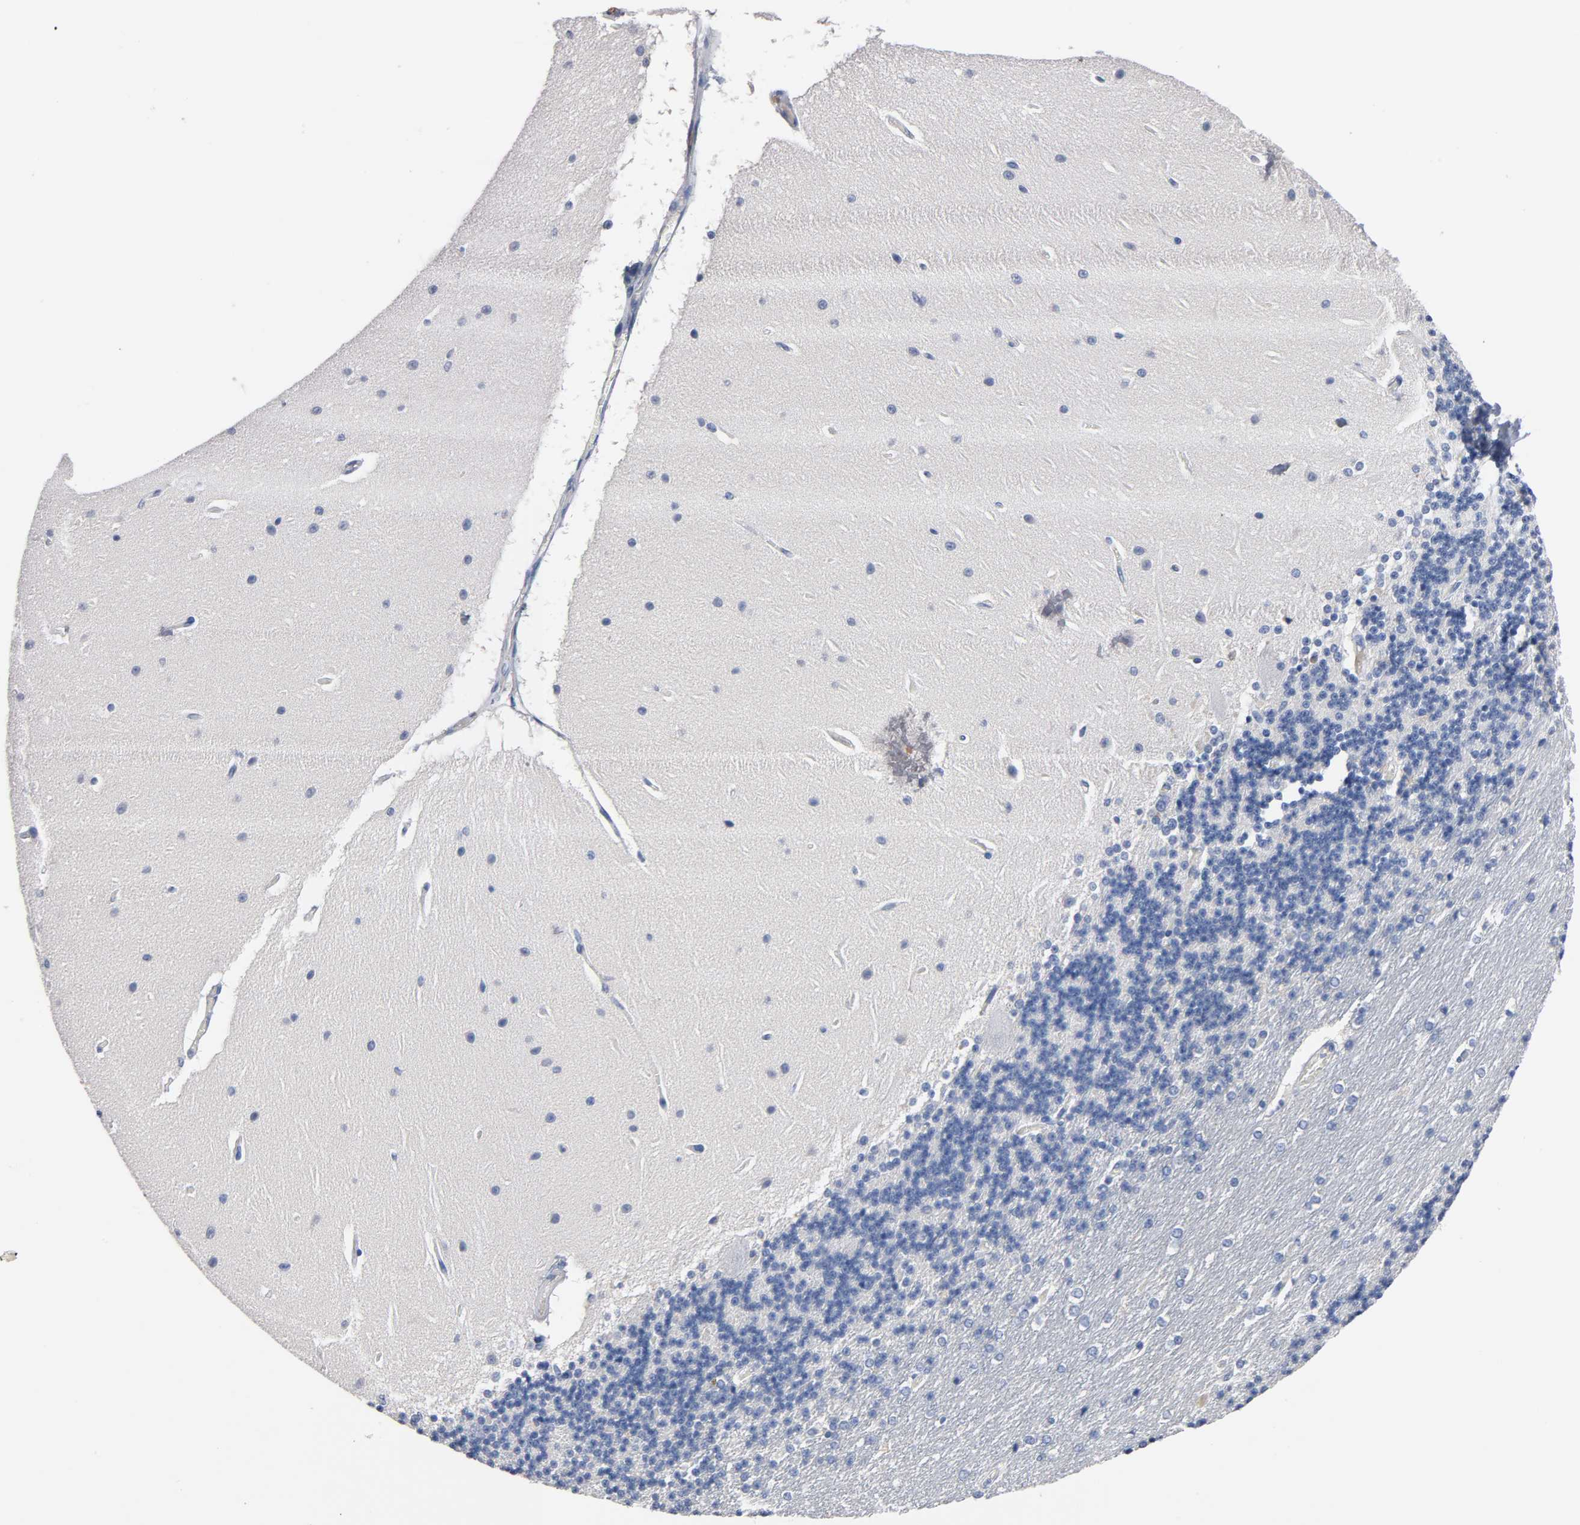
{"staining": {"intensity": "negative", "quantity": "none", "location": "none"}, "tissue": "cerebellum", "cell_type": "Cells in granular layer", "image_type": "normal", "snomed": [{"axis": "morphology", "description": "Normal tissue, NOS"}, {"axis": "topography", "description": "Cerebellum"}], "caption": "Human cerebellum stained for a protein using immunohistochemistry demonstrates no positivity in cells in granular layer.", "gene": "ZCCHC13", "patient": {"sex": "female", "age": 54}}